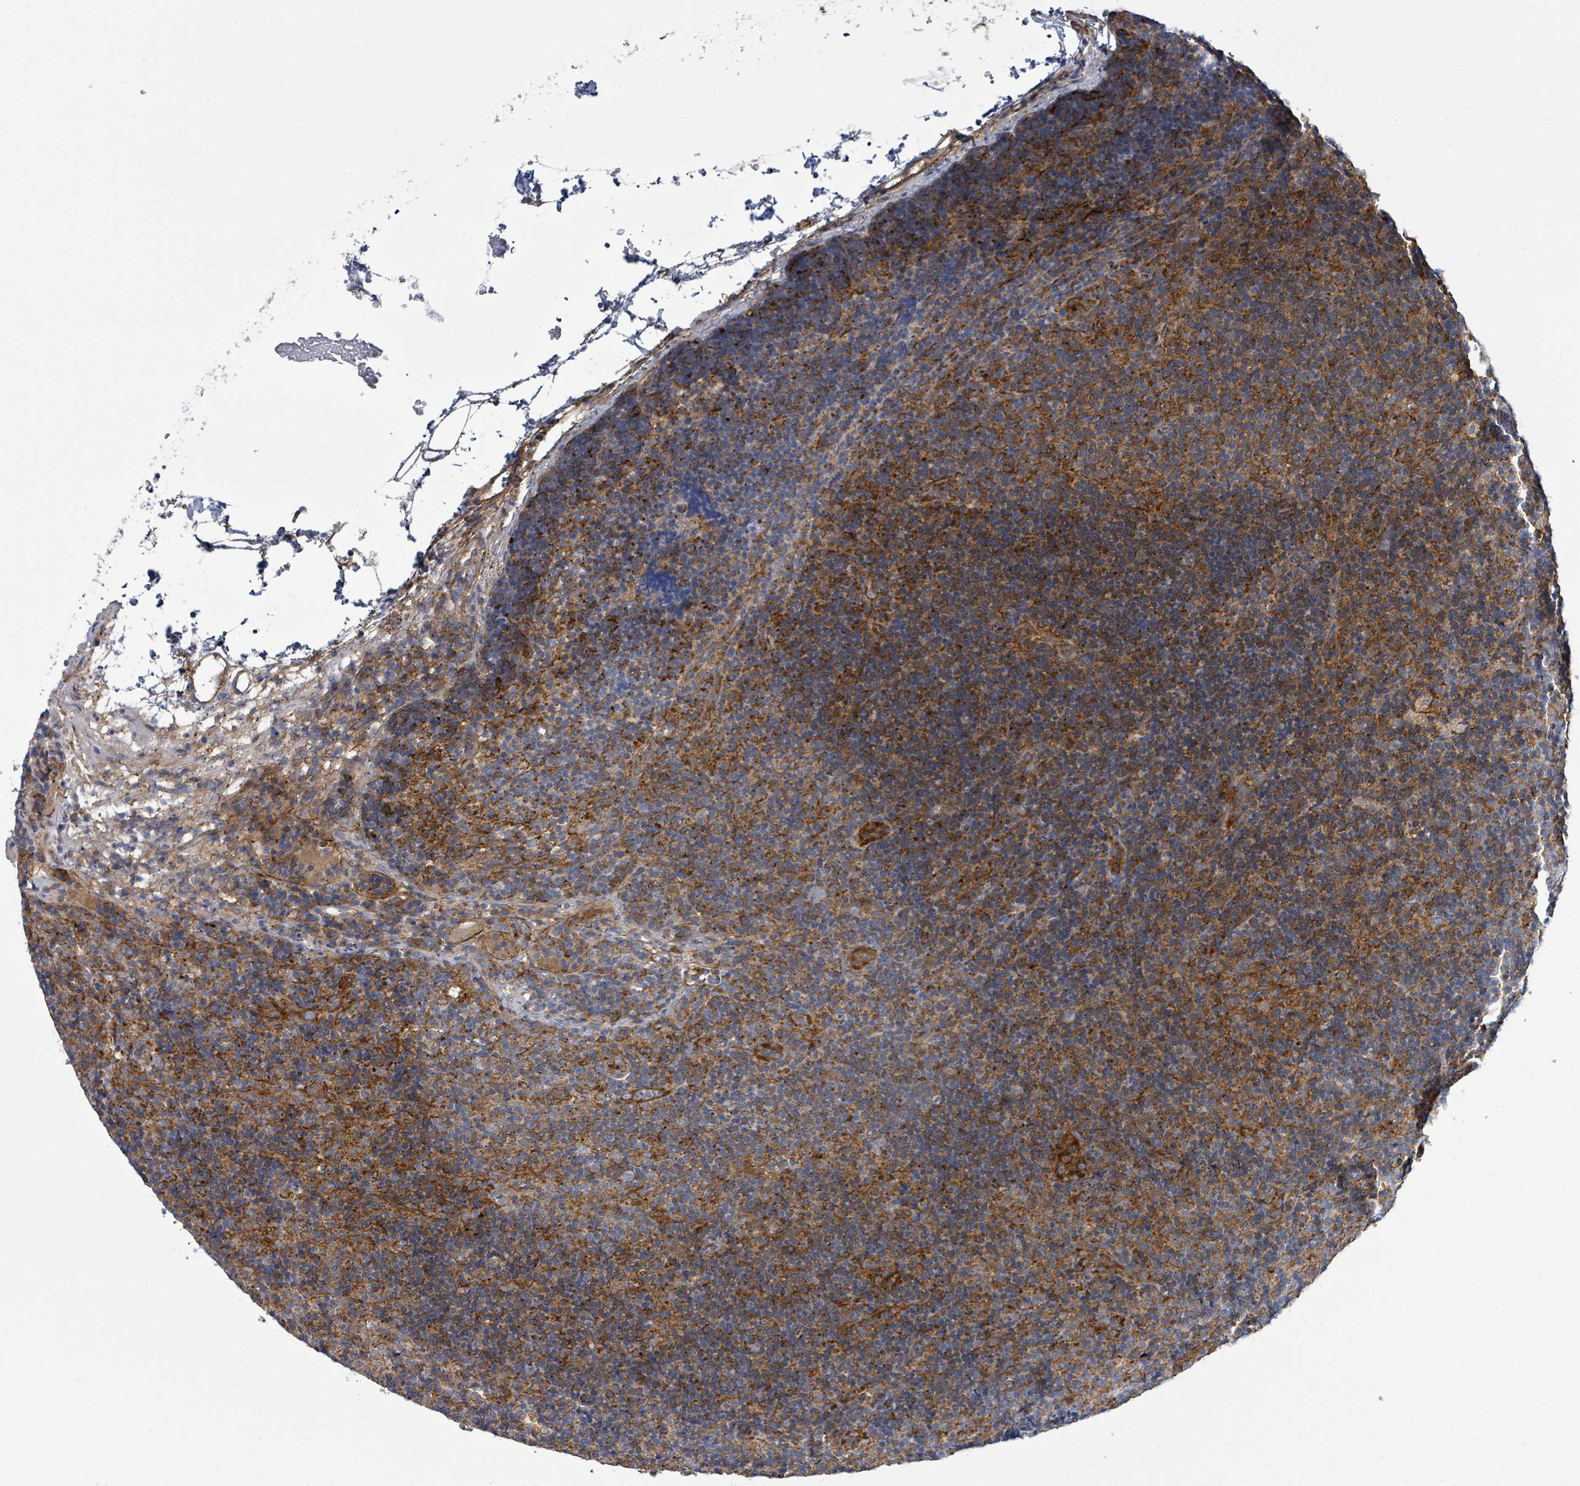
{"staining": {"intensity": "moderate", "quantity": "25%-75%", "location": "cytoplasmic/membranous"}, "tissue": "lymph node", "cell_type": "Non-germinal center cells", "image_type": "normal", "snomed": [{"axis": "morphology", "description": "Normal tissue, NOS"}, {"axis": "topography", "description": "Lymph node"}], "caption": "A brown stain labels moderate cytoplasmic/membranous staining of a protein in non-germinal center cells of benign human lymph node. Using DAB (3,3'-diaminobenzidine) (brown) and hematoxylin (blue) stains, captured at high magnification using brightfield microscopy.", "gene": "EGFL7", "patient": {"sex": "female", "age": 30}}